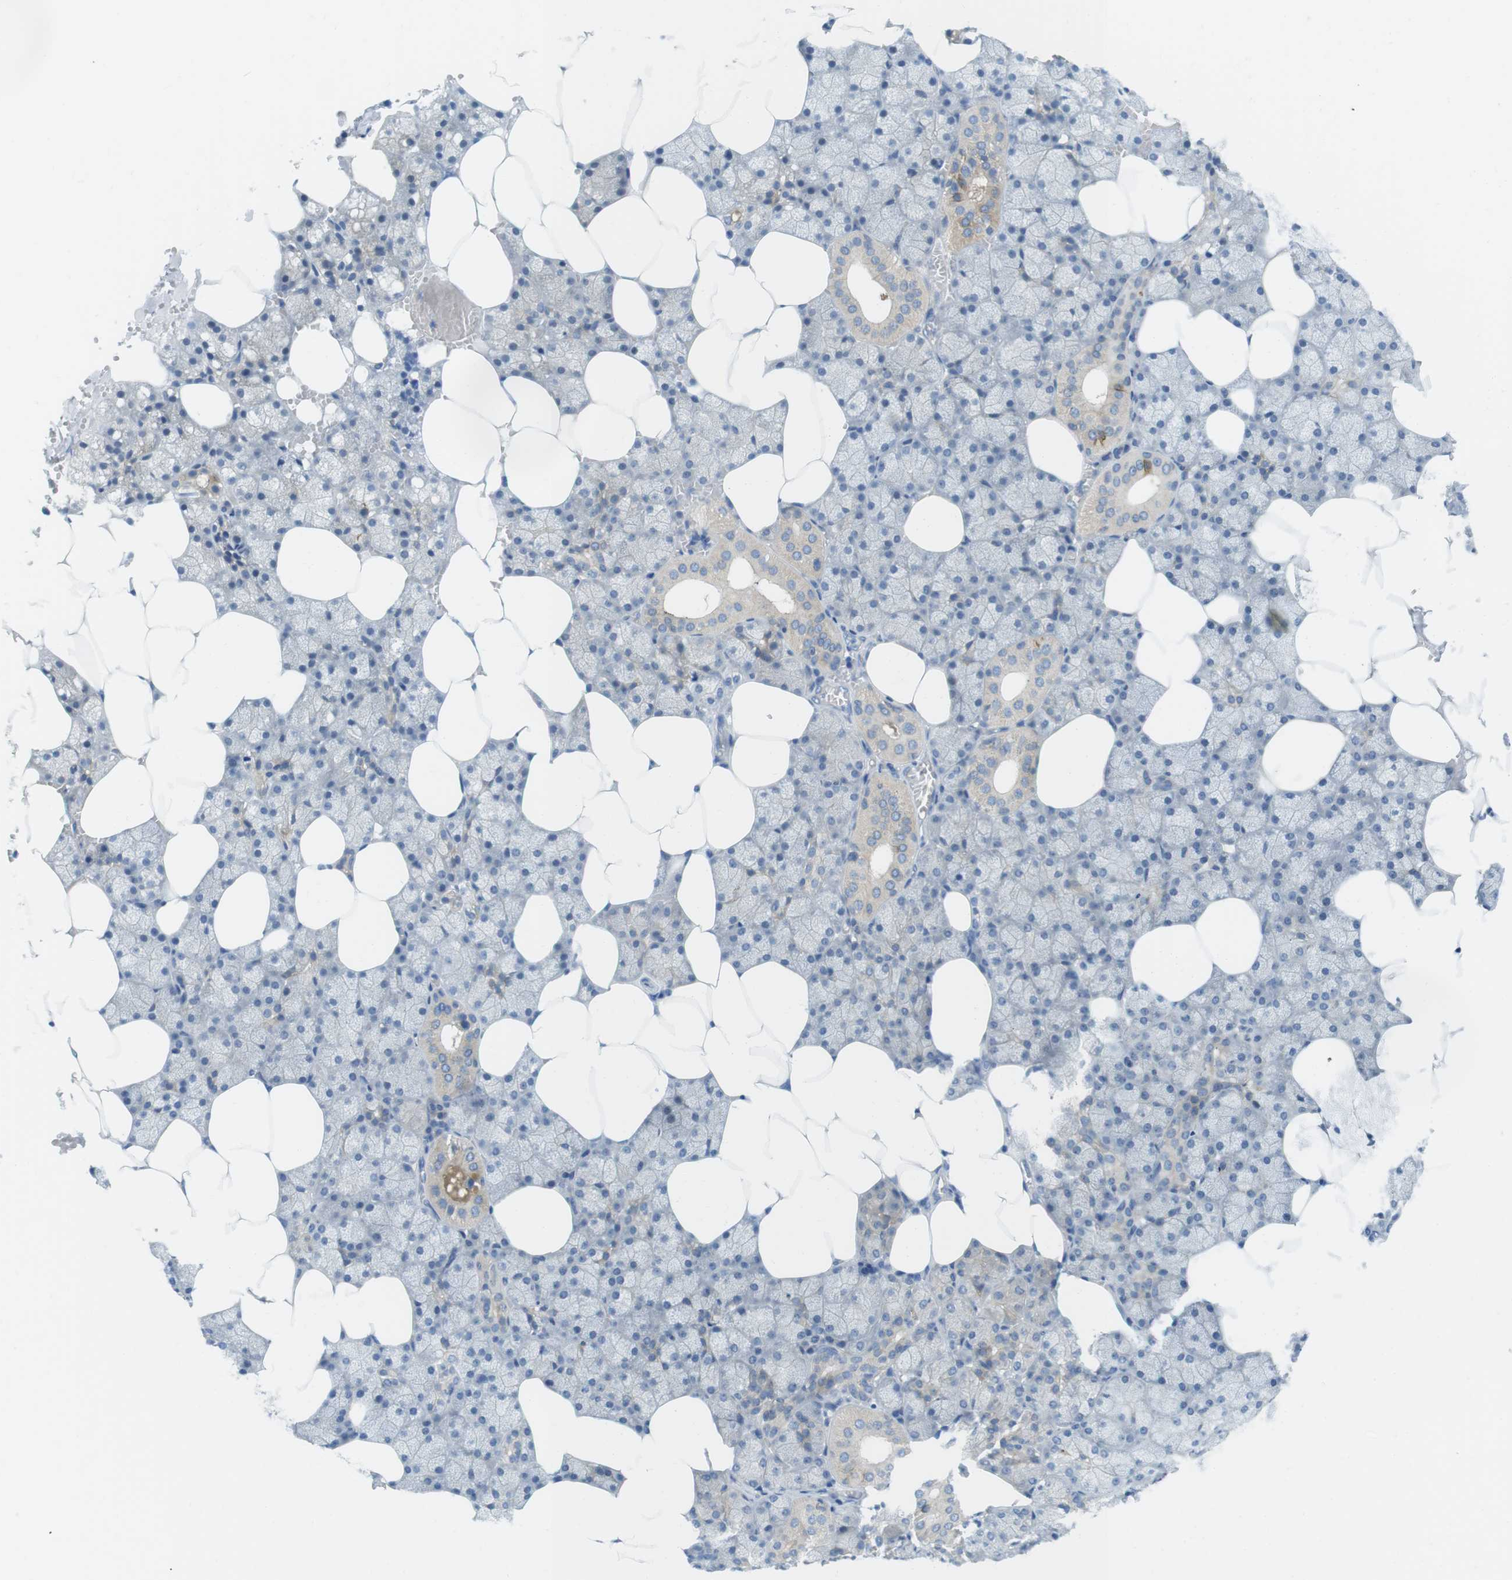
{"staining": {"intensity": "weak", "quantity": "25%-75%", "location": "cytoplasmic/membranous"}, "tissue": "salivary gland", "cell_type": "Glandular cells", "image_type": "normal", "snomed": [{"axis": "morphology", "description": "Normal tissue, NOS"}, {"axis": "topography", "description": "Salivary gland"}], "caption": "Protein expression analysis of unremarkable salivary gland displays weak cytoplasmic/membranous staining in about 25%-75% of glandular cells.", "gene": "CASP2", "patient": {"sex": "male", "age": 62}}